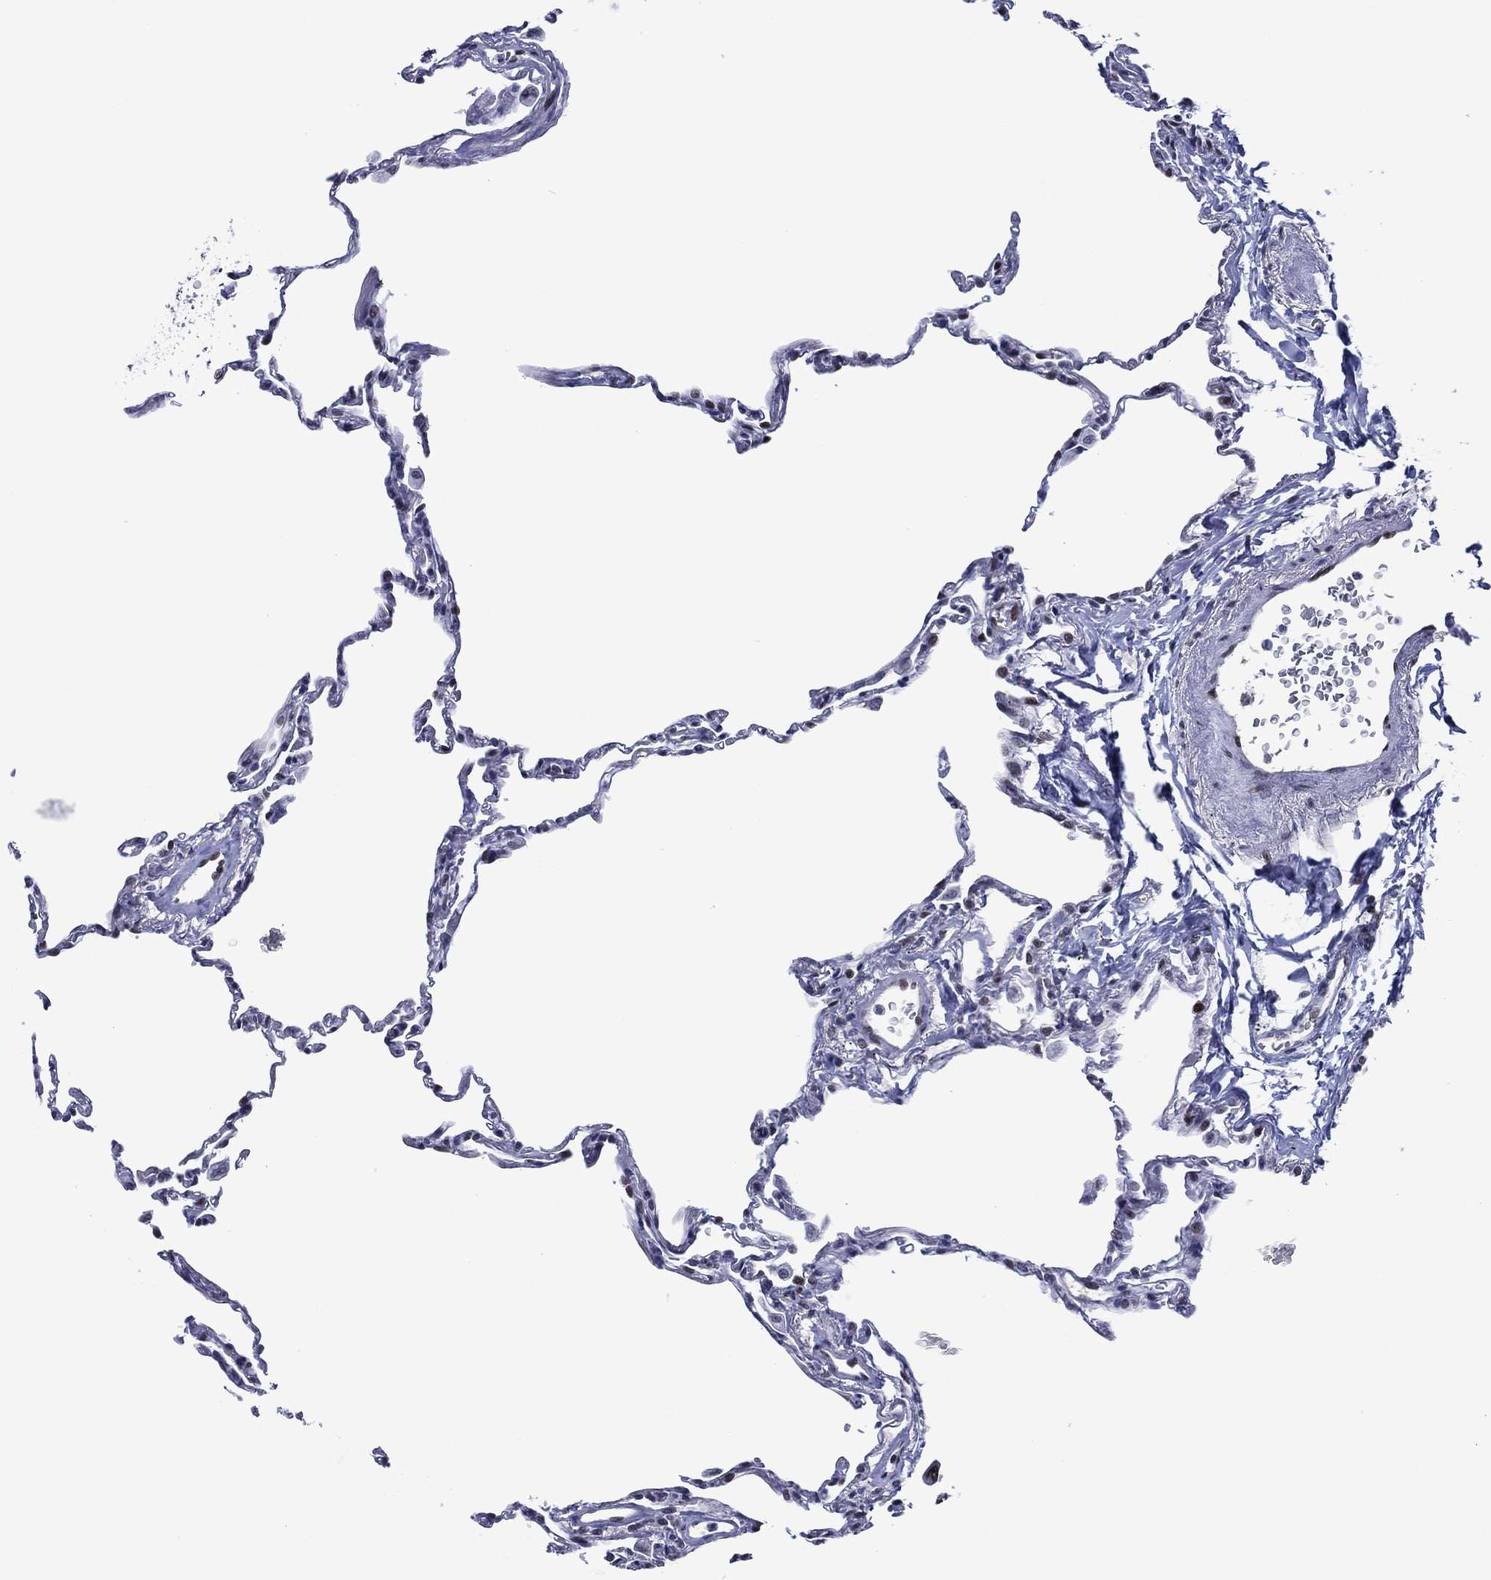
{"staining": {"intensity": "moderate", "quantity": "<25%", "location": "nuclear"}, "tissue": "lung", "cell_type": "Alveolar cells", "image_type": "normal", "snomed": [{"axis": "morphology", "description": "Normal tissue, NOS"}, {"axis": "topography", "description": "Lung"}], "caption": "Human lung stained with a brown dye reveals moderate nuclear positive expression in about <25% of alveolar cells.", "gene": "GATA6", "patient": {"sex": "female", "age": 57}}